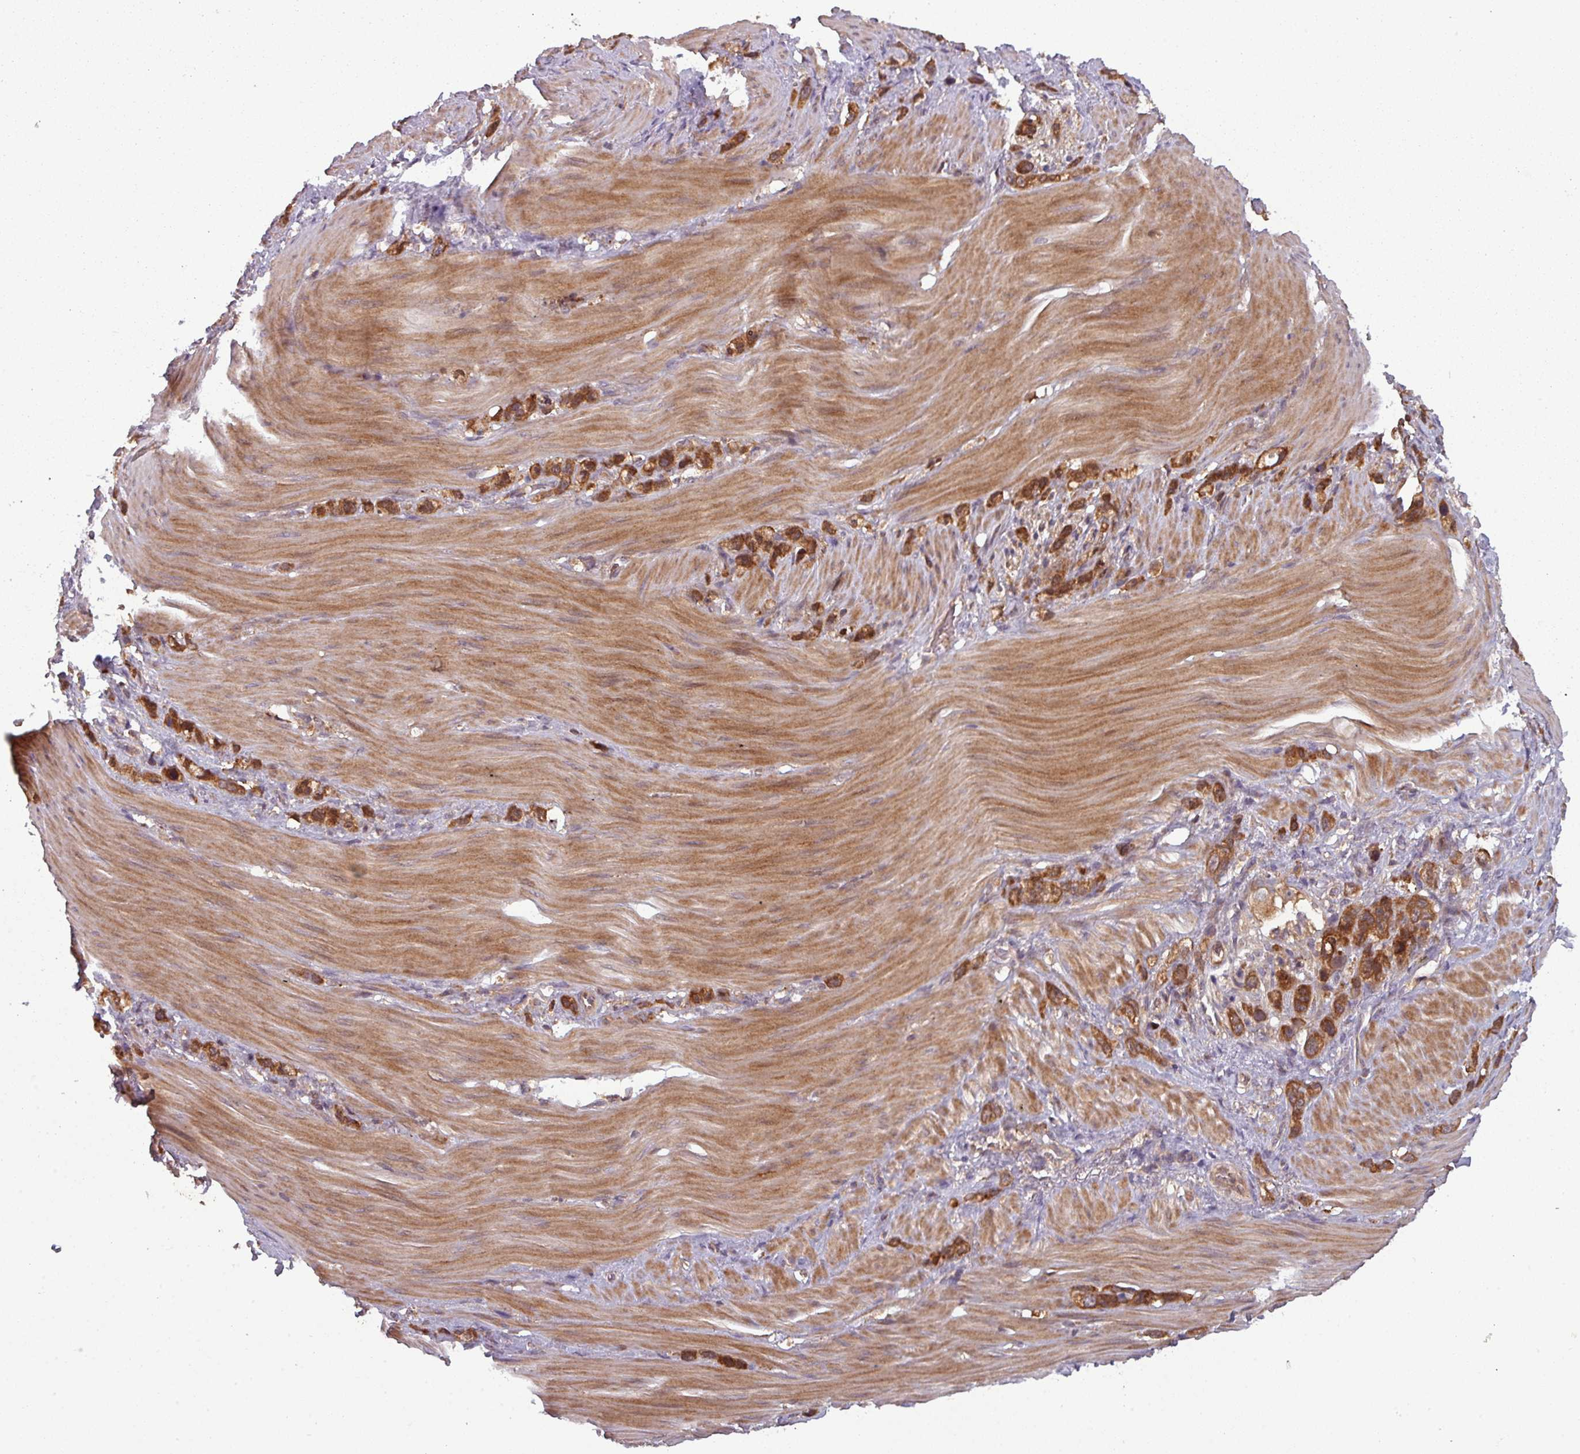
{"staining": {"intensity": "strong", "quantity": ">75%", "location": "cytoplasmic/membranous"}, "tissue": "stomach cancer", "cell_type": "Tumor cells", "image_type": "cancer", "snomed": [{"axis": "morphology", "description": "Adenocarcinoma, NOS"}, {"axis": "topography", "description": "Stomach"}], "caption": "Tumor cells display high levels of strong cytoplasmic/membranous expression in about >75% of cells in adenocarcinoma (stomach). (DAB IHC, brown staining for protein, blue staining for nuclei).", "gene": "GSKIP", "patient": {"sex": "female", "age": 65}}